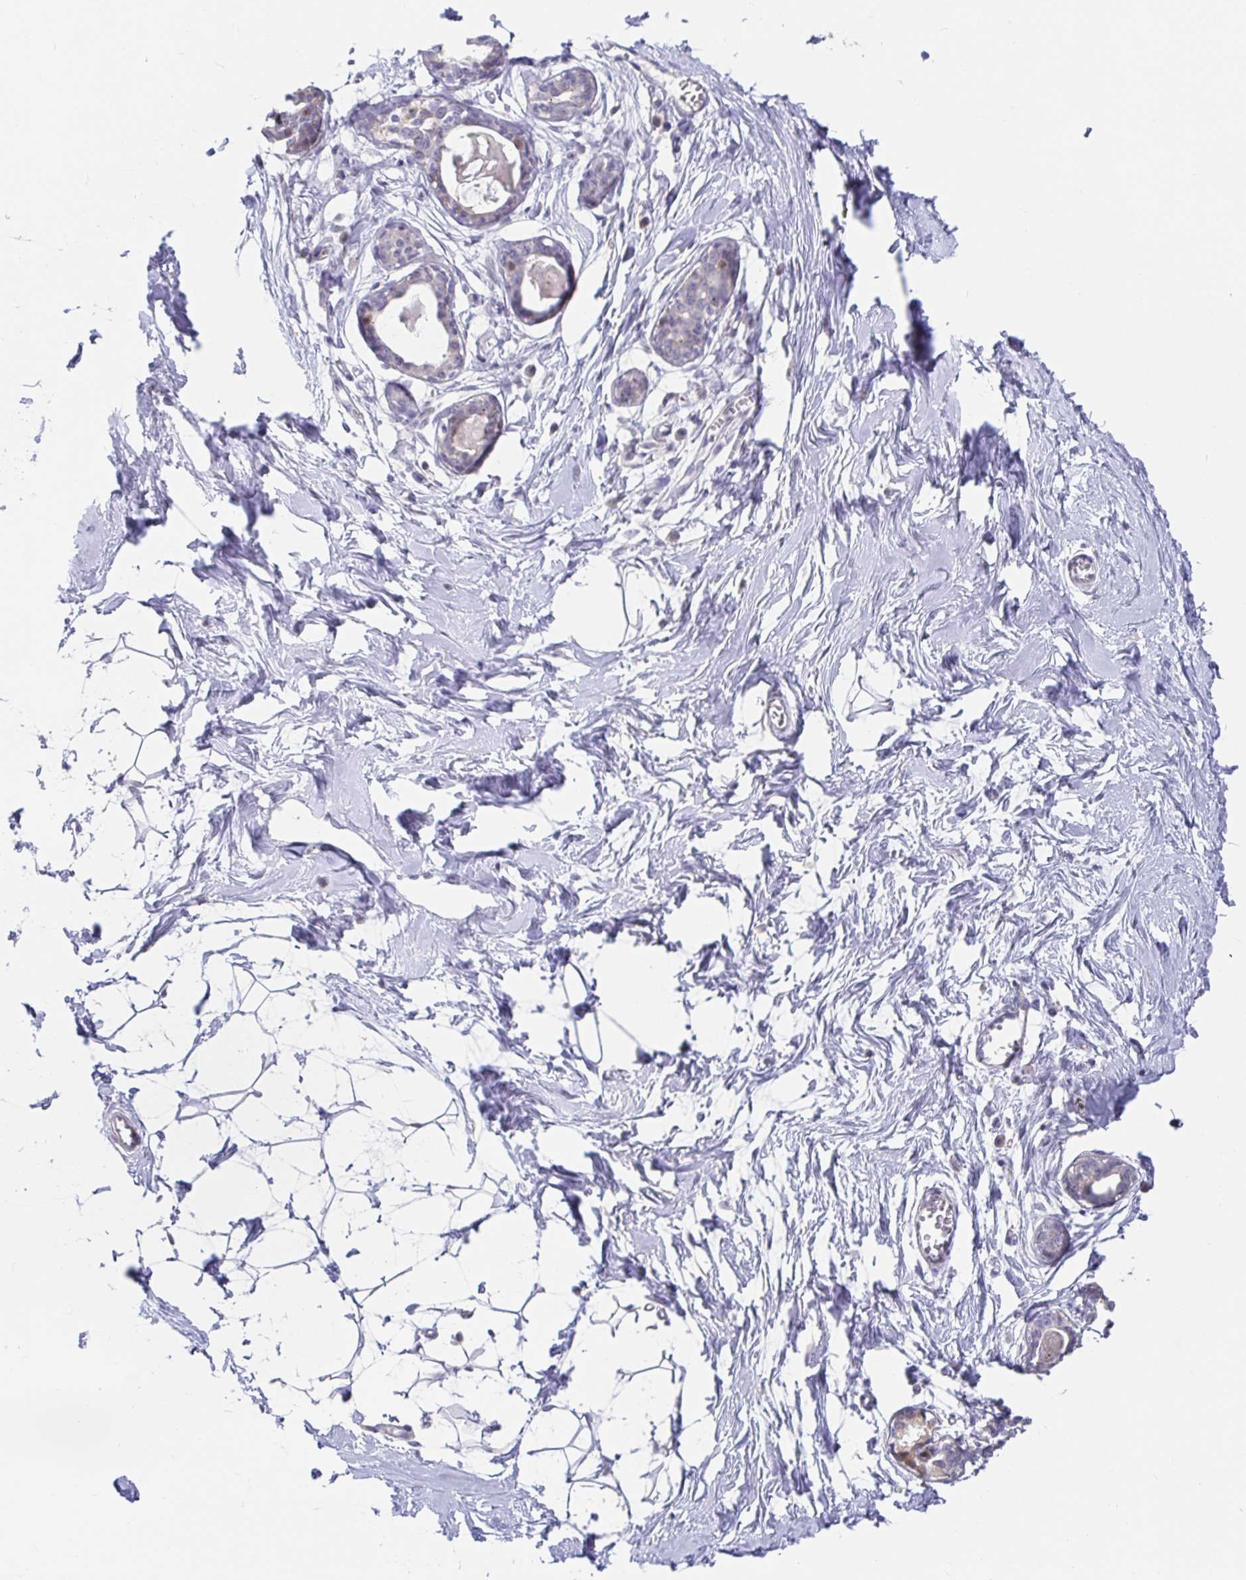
{"staining": {"intensity": "negative", "quantity": "none", "location": "none"}, "tissue": "breast", "cell_type": "Adipocytes", "image_type": "normal", "snomed": [{"axis": "morphology", "description": "Normal tissue, NOS"}, {"axis": "topography", "description": "Breast"}], "caption": "High magnification brightfield microscopy of benign breast stained with DAB (3,3'-diaminobenzidine) (brown) and counterstained with hematoxylin (blue): adipocytes show no significant expression. (DAB (3,3'-diaminobenzidine) IHC with hematoxylin counter stain).", "gene": "CIT", "patient": {"sex": "female", "age": 45}}